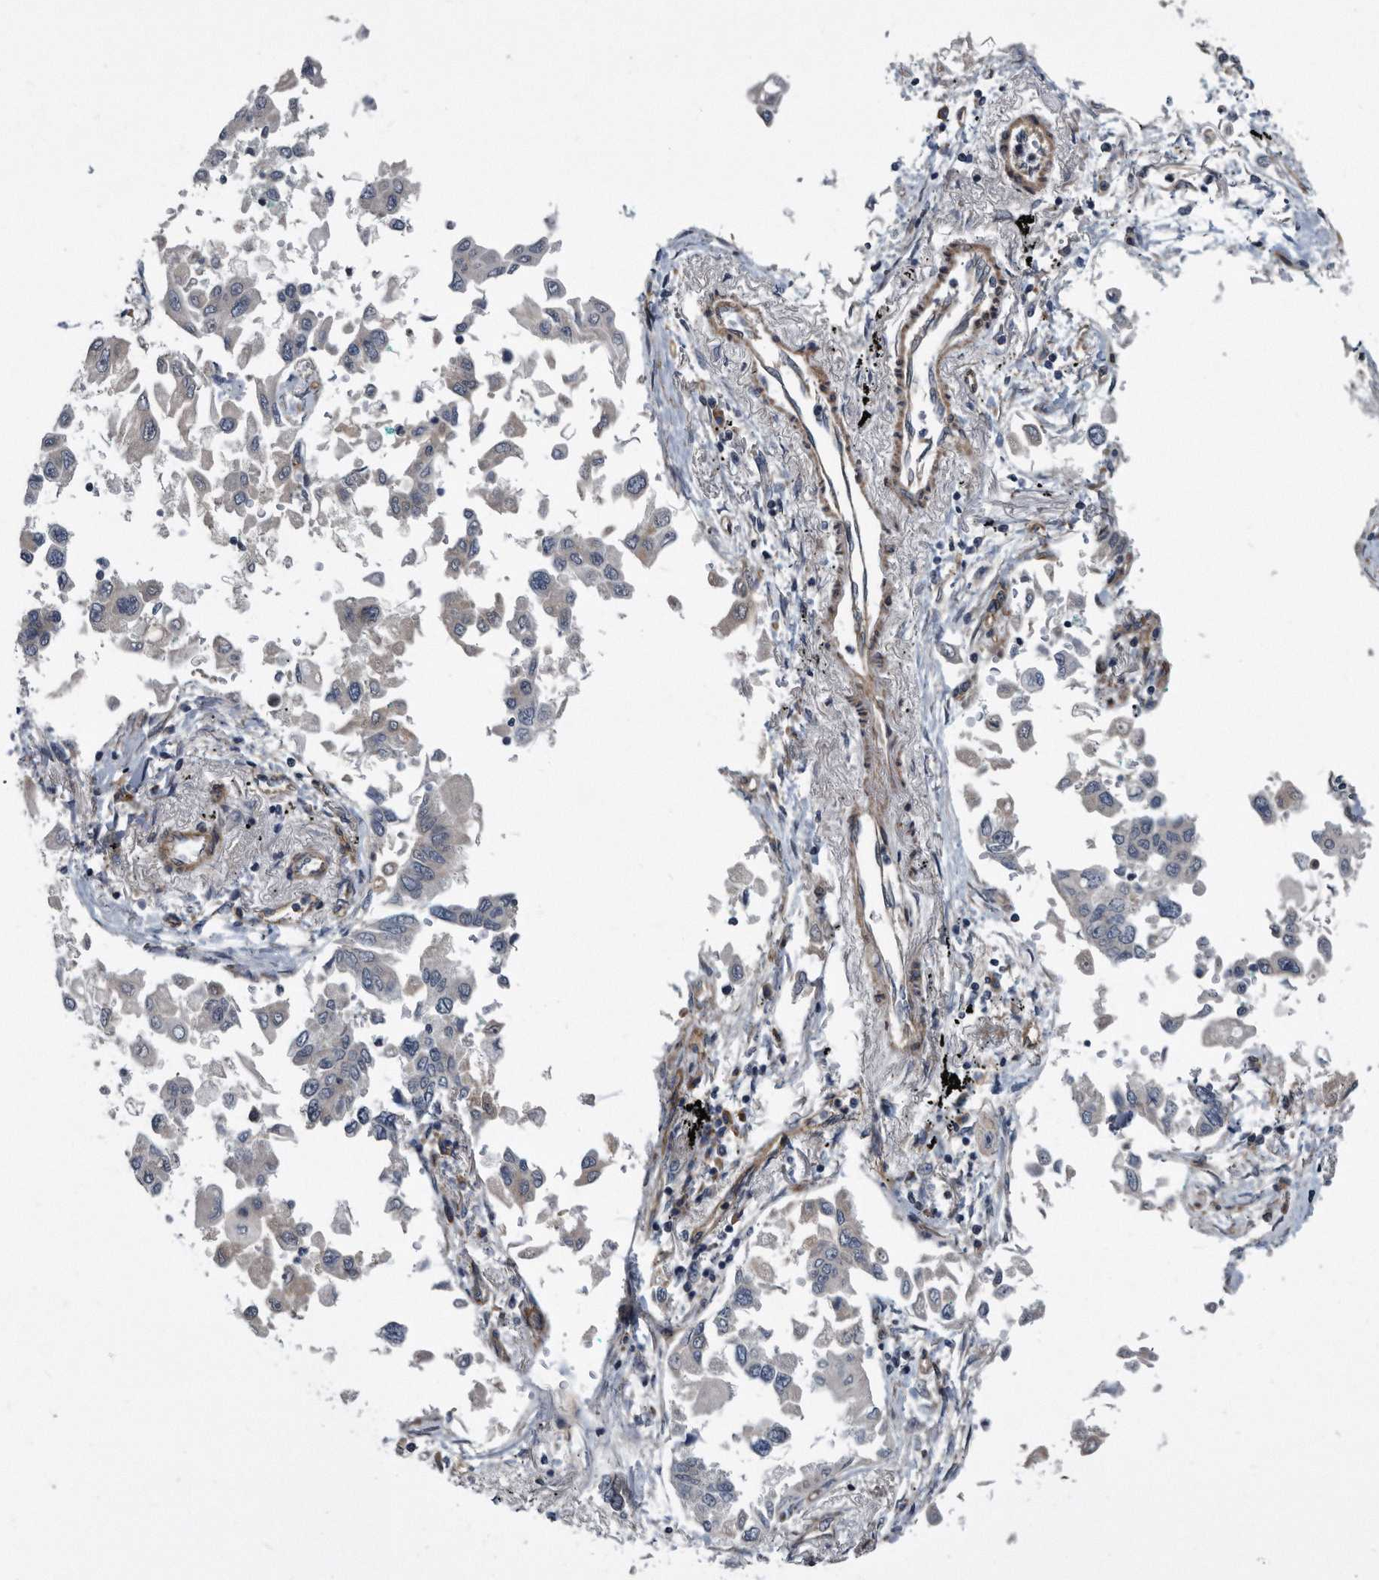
{"staining": {"intensity": "negative", "quantity": "none", "location": "none"}, "tissue": "lung cancer", "cell_type": "Tumor cells", "image_type": "cancer", "snomed": [{"axis": "morphology", "description": "Adenocarcinoma, NOS"}, {"axis": "topography", "description": "Lung"}], "caption": "DAB (3,3'-diaminobenzidine) immunohistochemical staining of adenocarcinoma (lung) reveals no significant staining in tumor cells.", "gene": "ARMCX1", "patient": {"sex": "female", "age": 67}}